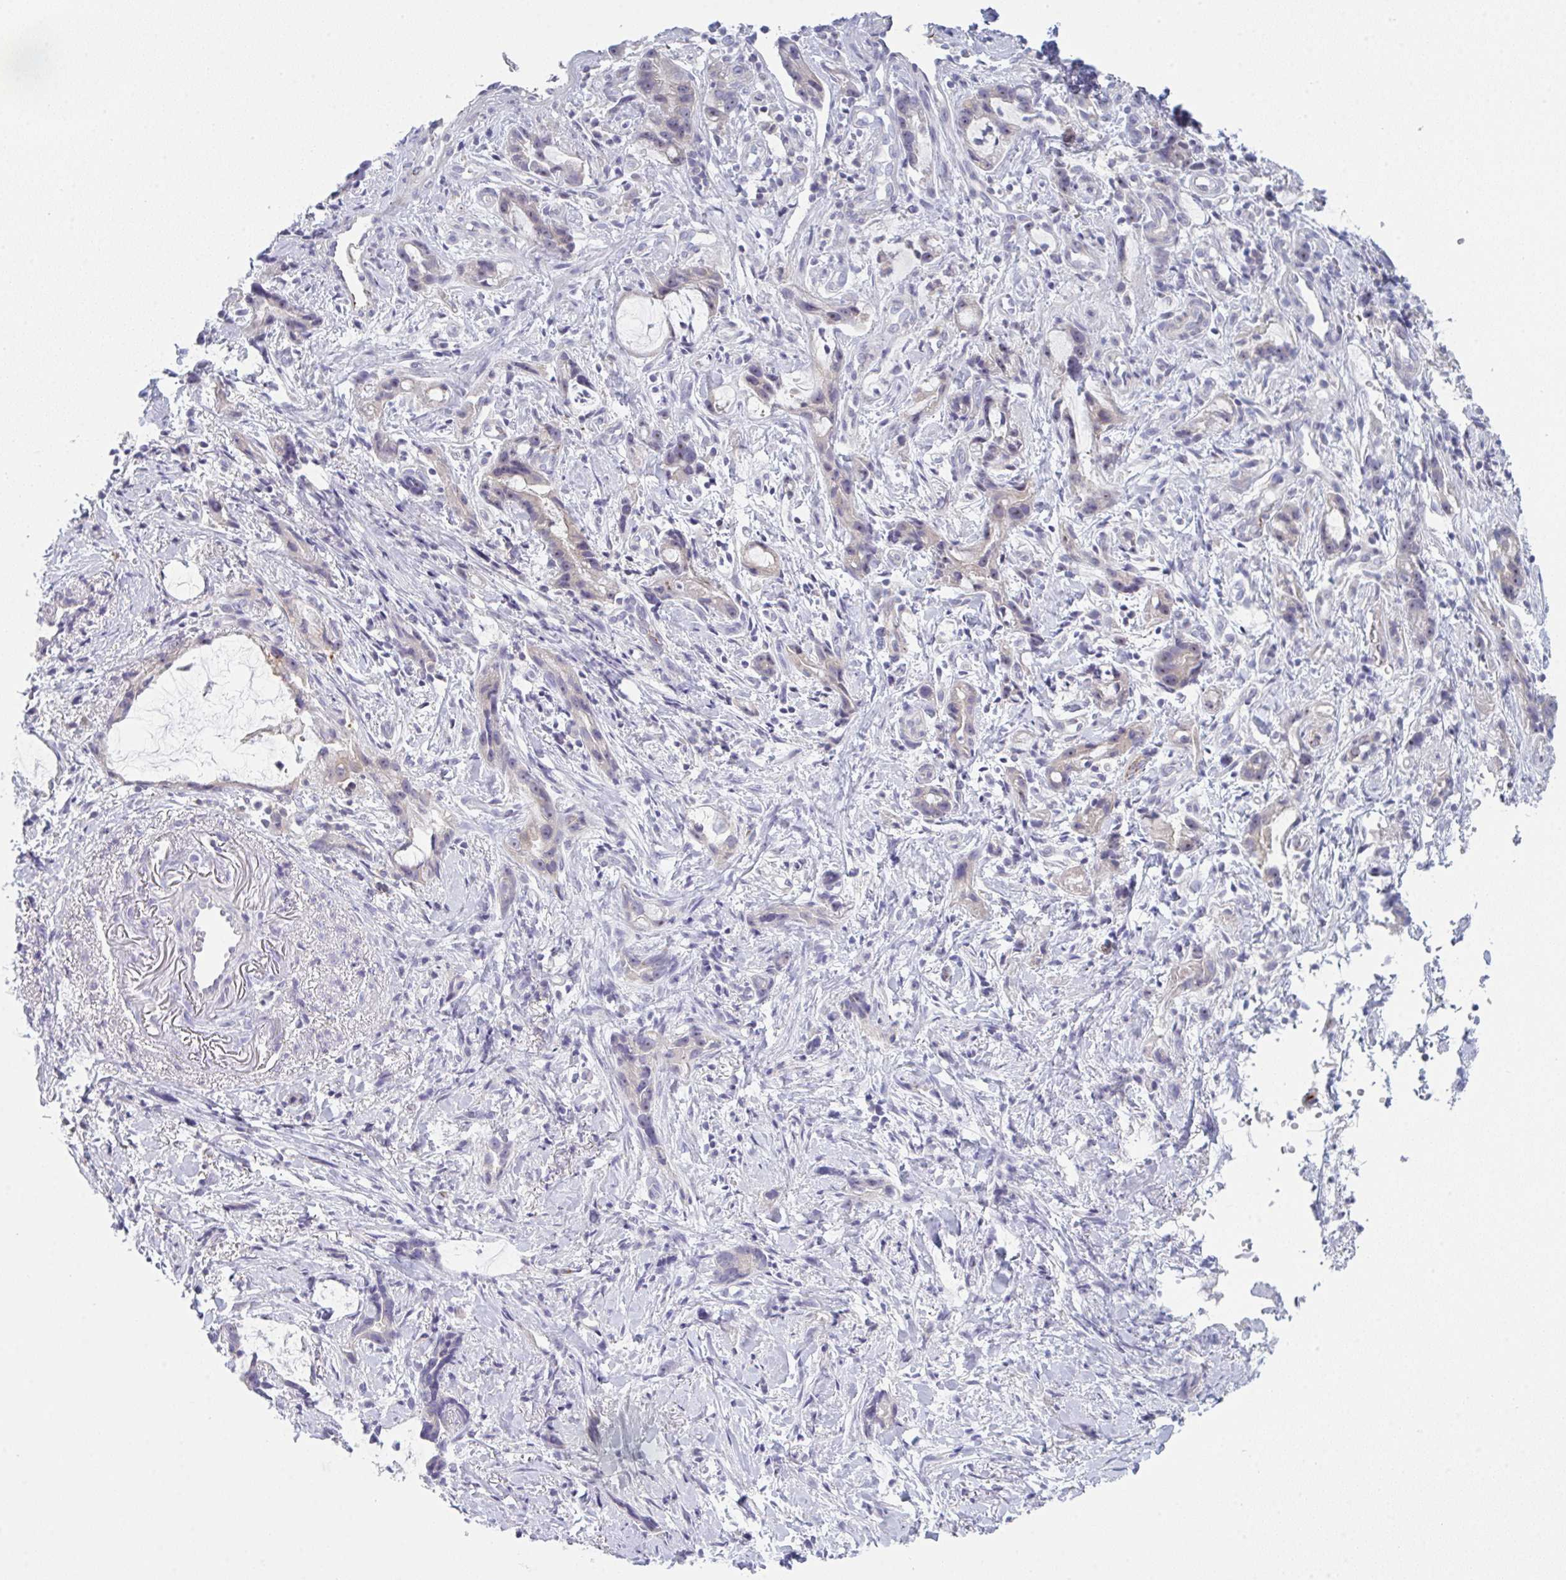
{"staining": {"intensity": "negative", "quantity": "none", "location": "none"}, "tissue": "stomach cancer", "cell_type": "Tumor cells", "image_type": "cancer", "snomed": [{"axis": "morphology", "description": "Adenocarcinoma, NOS"}, {"axis": "topography", "description": "Stomach"}], "caption": "This is an immunohistochemistry photomicrograph of human stomach cancer (adenocarcinoma). There is no staining in tumor cells.", "gene": "CD80", "patient": {"sex": "male", "age": 55}}